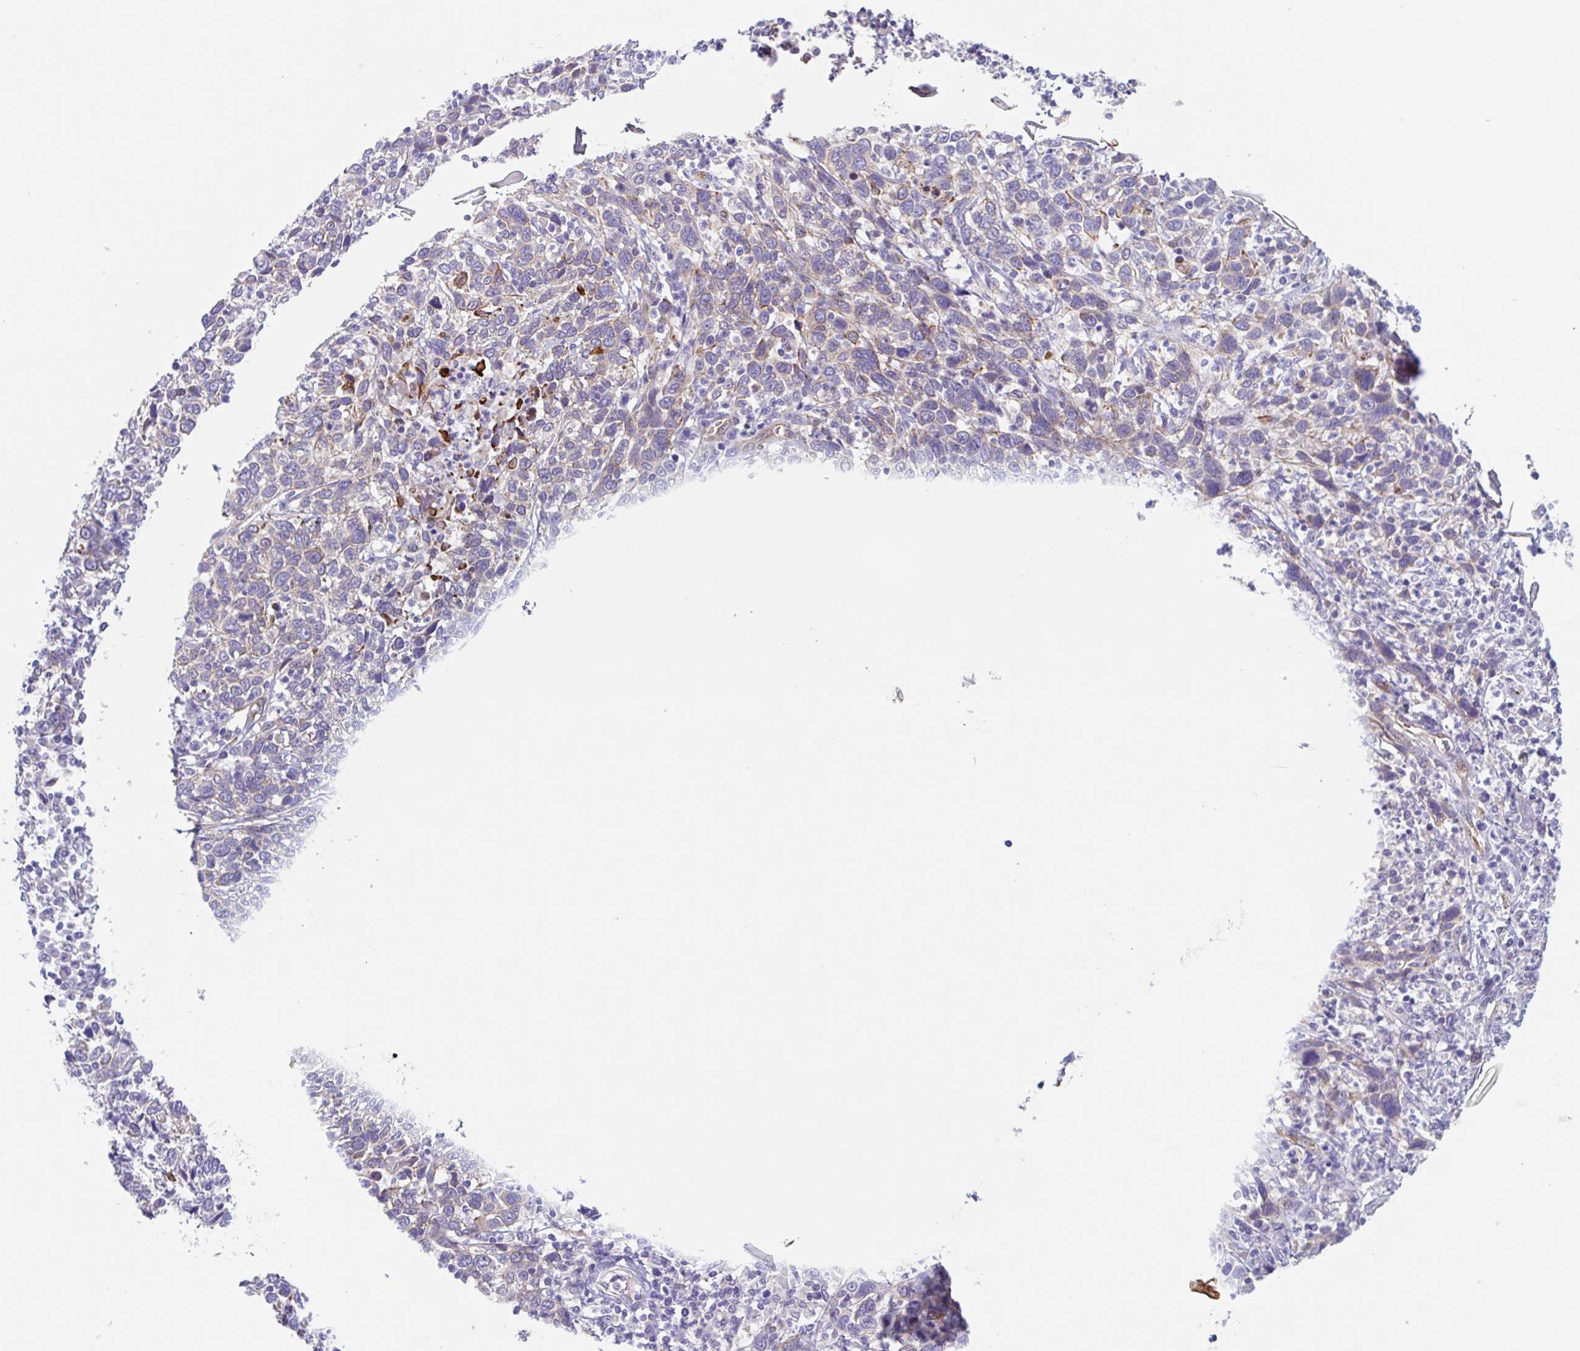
{"staining": {"intensity": "weak", "quantity": "<25%", "location": "cytoplasmic/membranous"}, "tissue": "cervical cancer", "cell_type": "Tumor cells", "image_type": "cancer", "snomed": [{"axis": "morphology", "description": "Squamous cell carcinoma, NOS"}, {"axis": "topography", "description": "Cervix"}], "caption": "The image reveals no significant expression in tumor cells of cervical squamous cell carcinoma. (DAB immunohistochemistry (IHC) with hematoxylin counter stain).", "gene": "EHD4", "patient": {"sex": "female", "age": 46}}